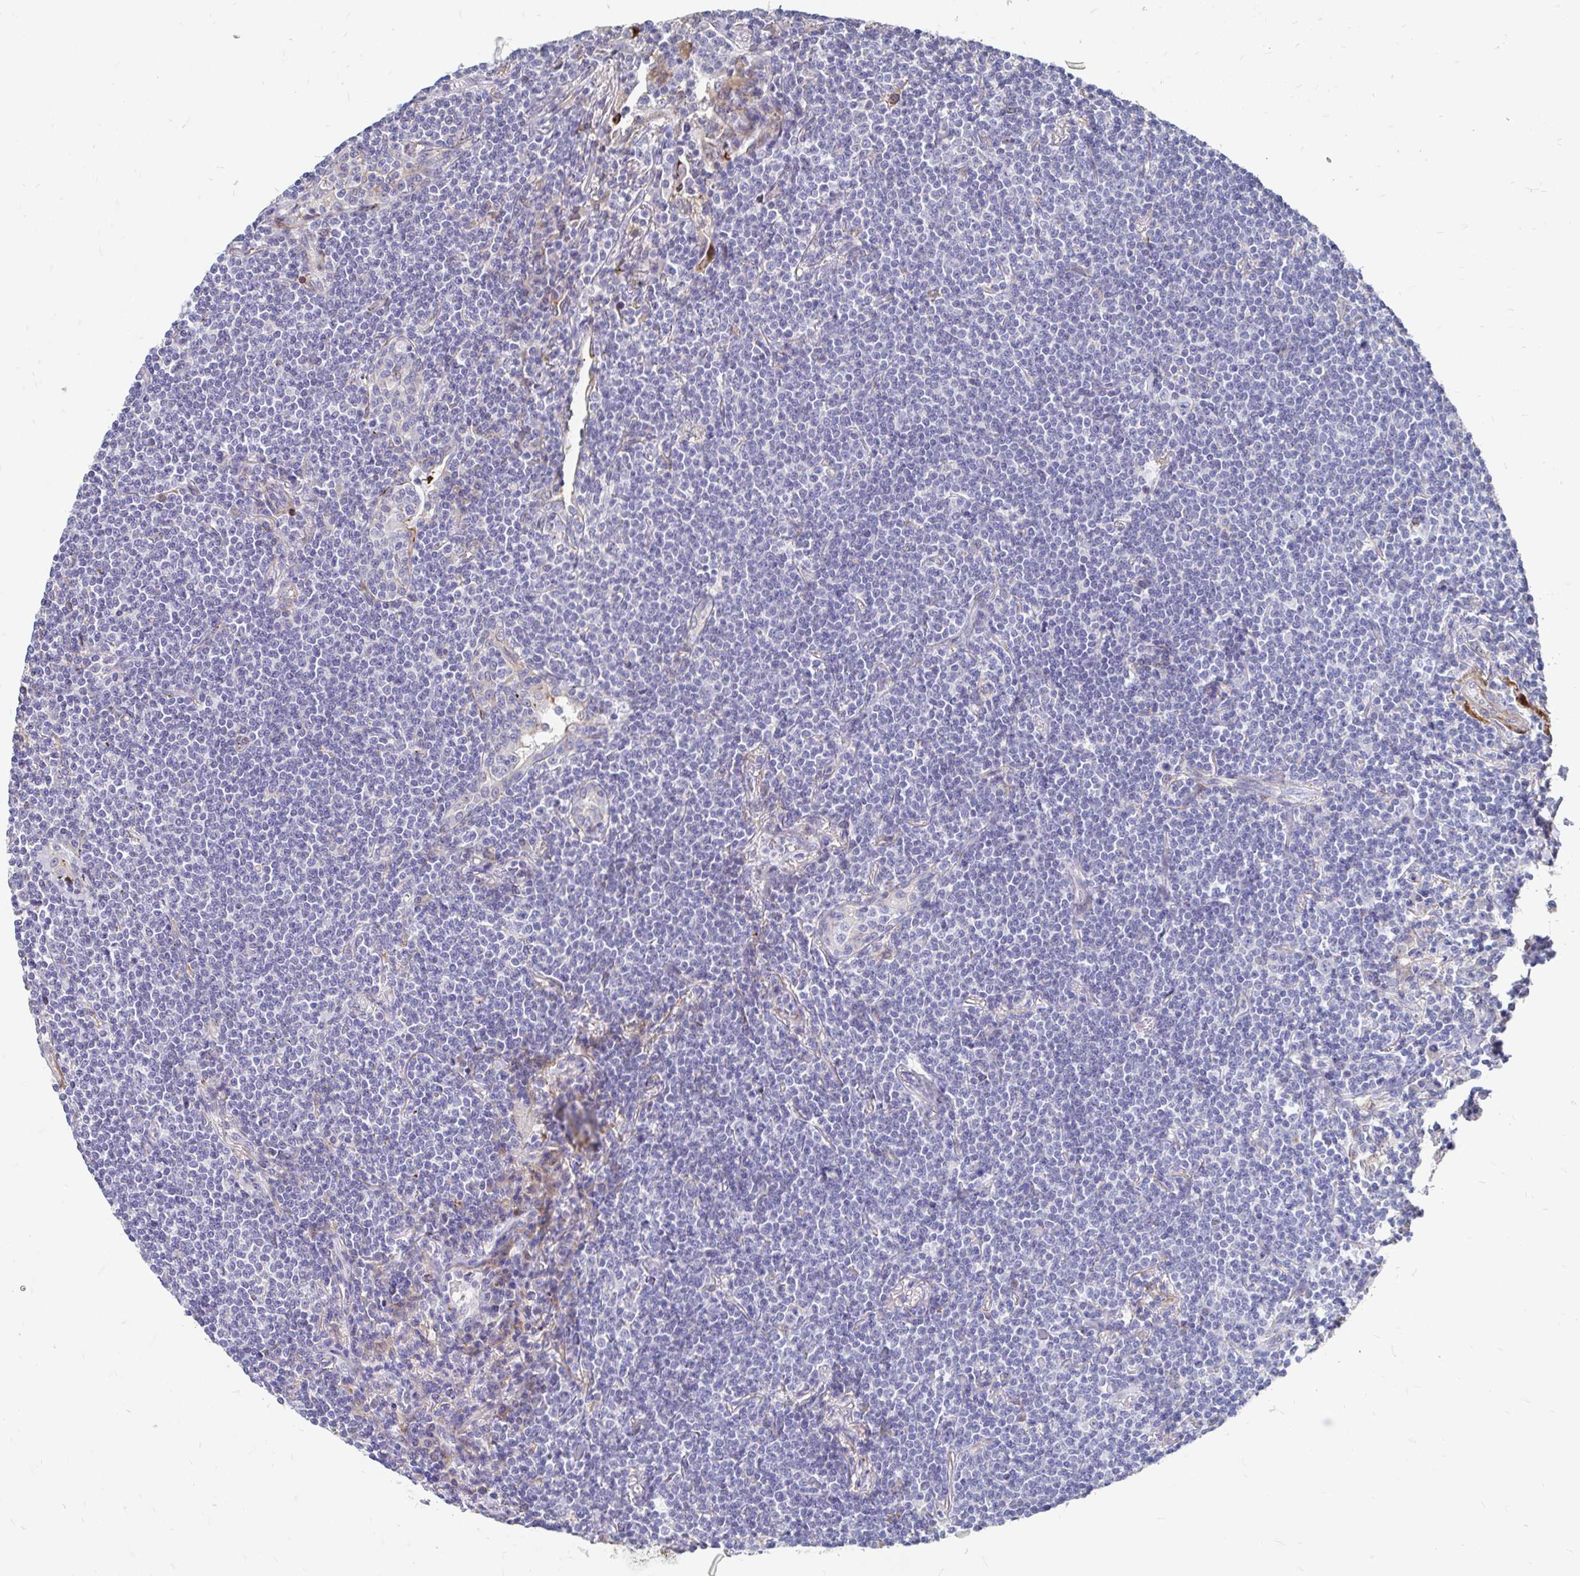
{"staining": {"intensity": "negative", "quantity": "none", "location": "none"}, "tissue": "lymphoma", "cell_type": "Tumor cells", "image_type": "cancer", "snomed": [{"axis": "morphology", "description": "Malignant lymphoma, non-Hodgkin's type, Low grade"}, {"axis": "topography", "description": "Lung"}], "caption": "IHC photomicrograph of neoplastic tissue: human lymphoma stained with DAB demonstrates no significant protein expression in tumor cells. (DAB (3,3'-diaminobenzidine) immunohistochemistry (IHC), high magnification).", "gene": "CDKL1", "patient": {"sex": "female", "age": 71}}